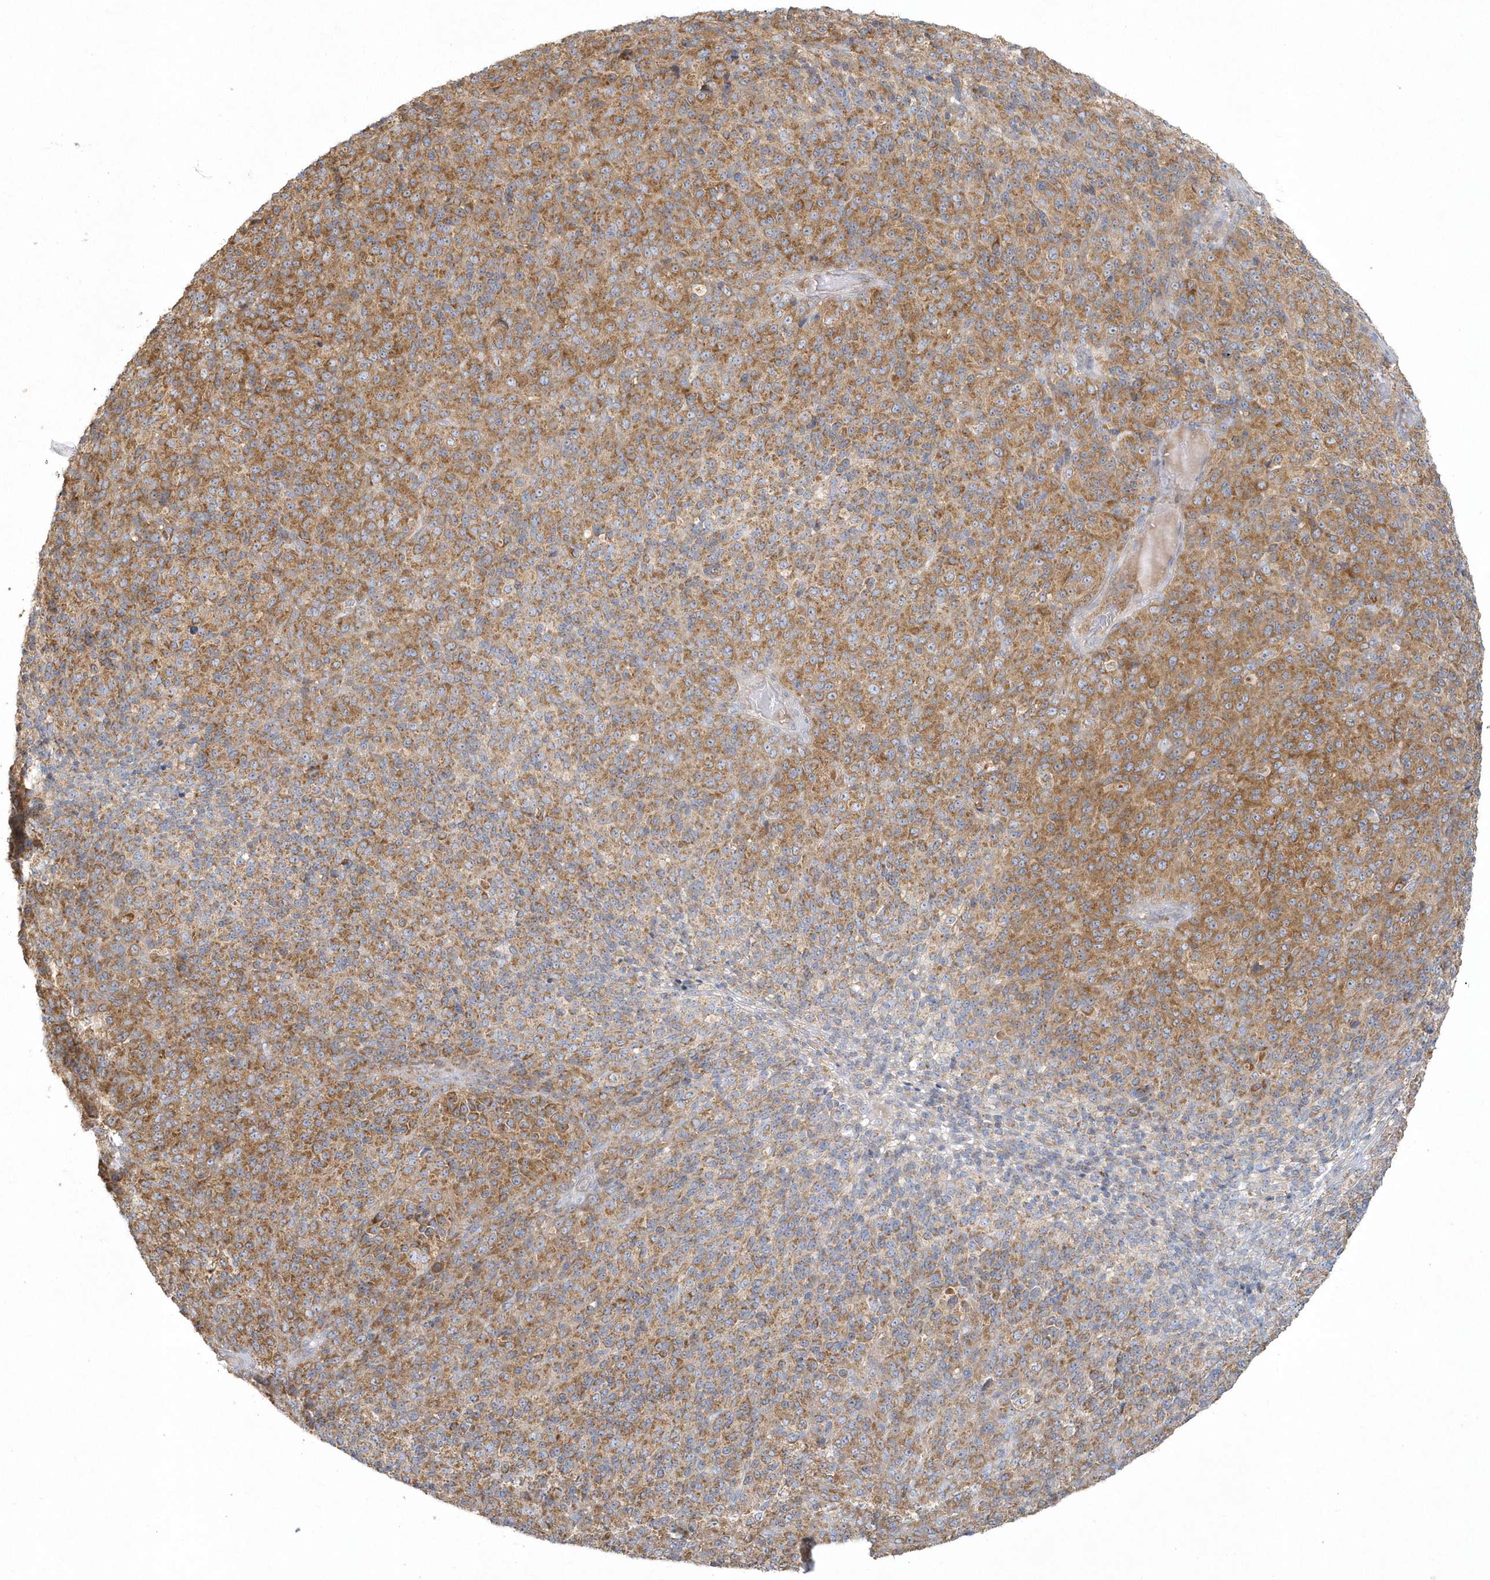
{"staining": {"intensity": "moderate", "quantity": ">75%", "location": "cytoplasmic/membranous"}, "tissue": "melanoma", "cell_type": "Tumor cells", "image_type": "cancer", "snomed": [{"axis": "morphology", "description": "Malignant melanoma, Metastatic site"}, {"axis": "topography", "description": "Brain"}], "caption": "The histopathology image reveals a brown stain indicating the presence of a protein in the cytoplasmic/membranous of tumor cells in malignant melanoma (metastatic site). (DAB = brown stain, brightfield microscopy at high magnification).", "gene": "BLTP3A", "patient": {"sex": "female", "age": 56}}